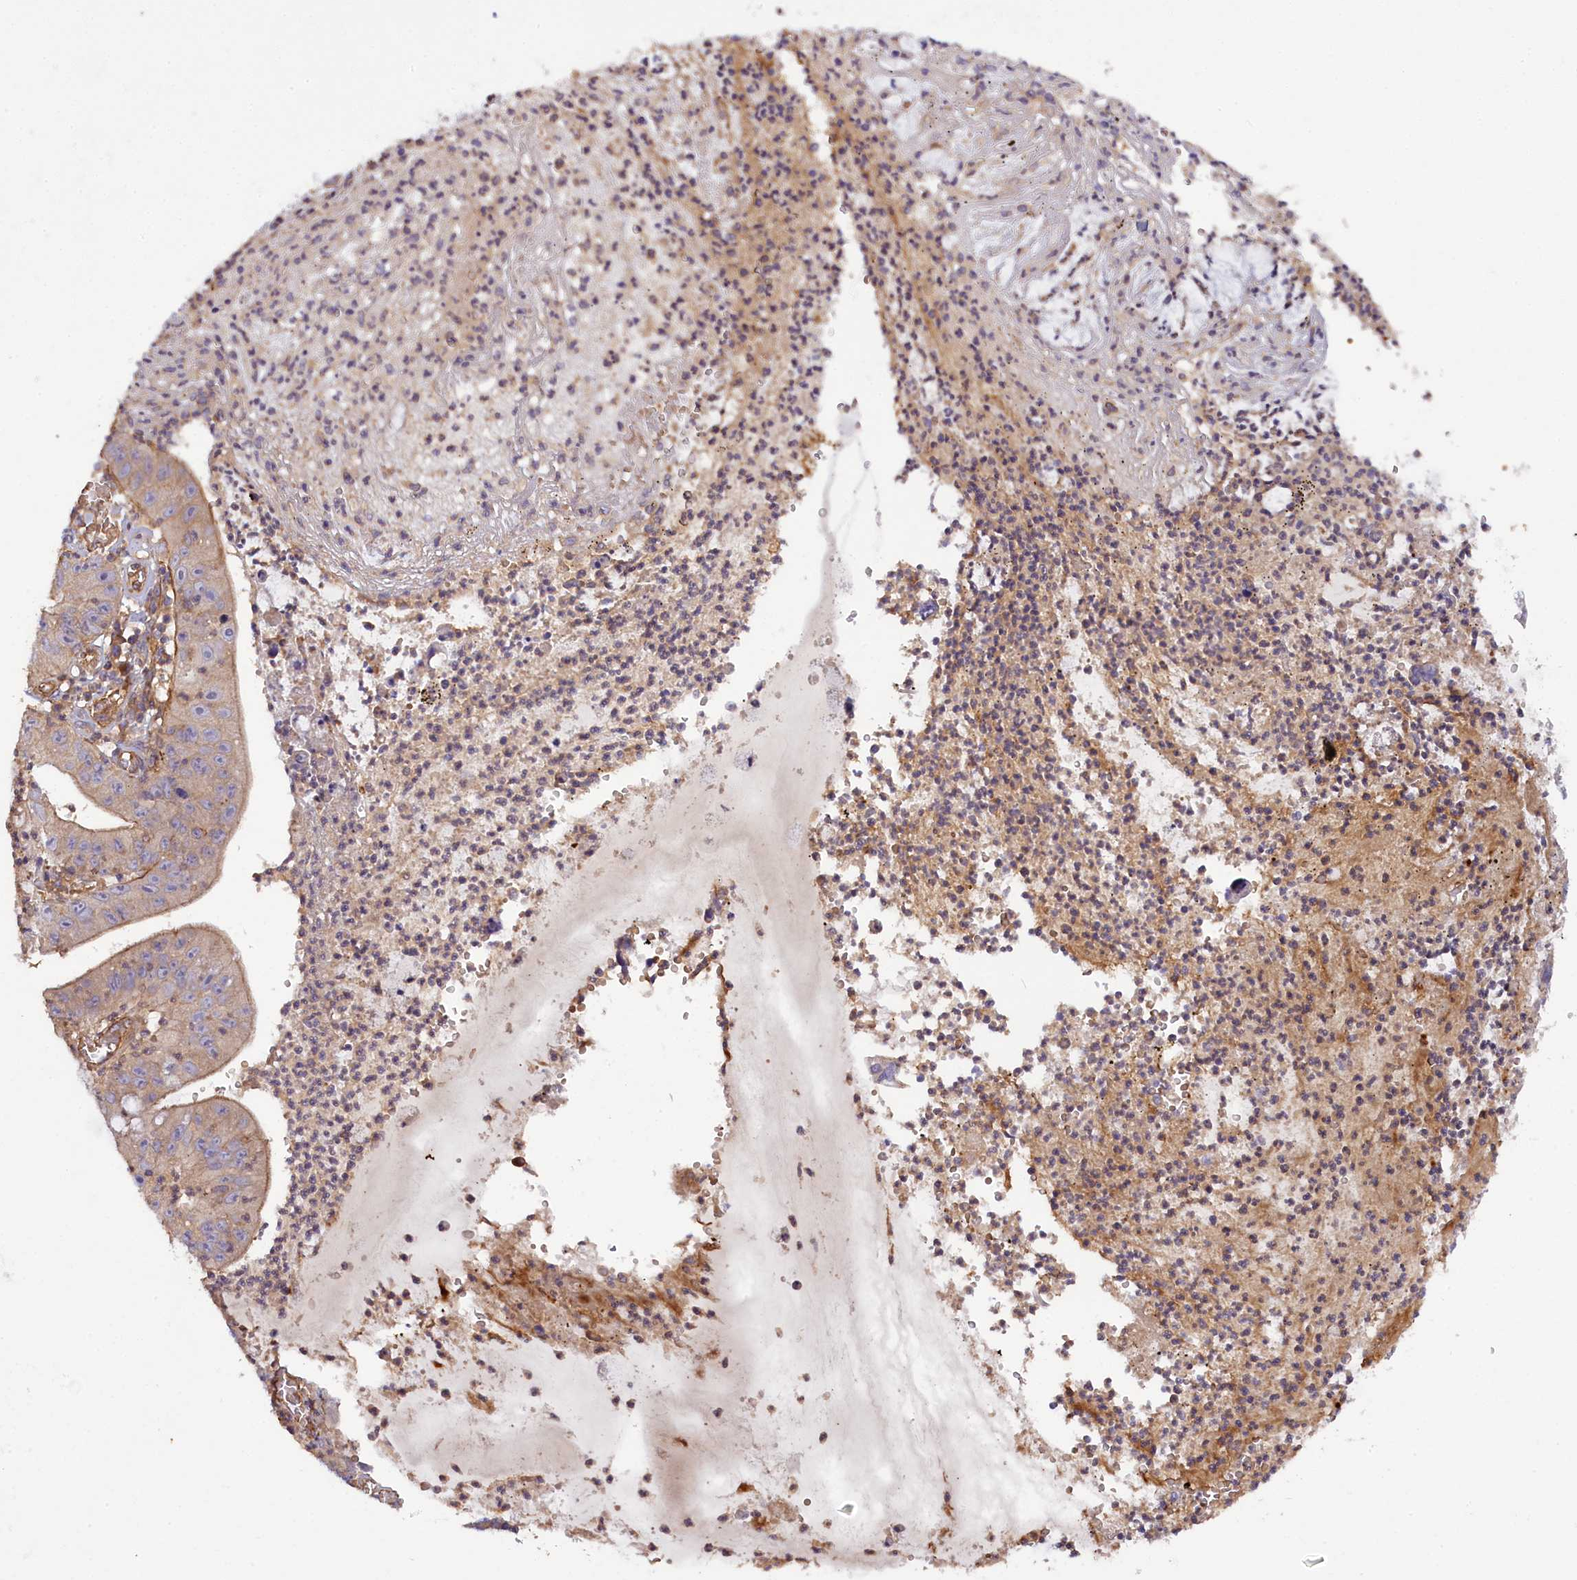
{"staining": {"intensity": "weak", "quantity": "25%-75%", "location": "cytoplasmic/membranous"}, "tissue": "stomach cancer", "cell_type": "Tumor cells", "image_type": "cancer", "snomed": [{"axis": "morphology", "description": "Adenocarcinoma, NOS"}, {"axis": "topography", "description": "Stomach"}], "caption": "Immunohistochemistry (IHC) staining of stomach cancer, which shows low levels of weak cytoplasmic/membranous positivity in approximately 25%-75% of tumor cells indicating weak cytoplasmic/membranous protein staining. The staining was performed using DAB (brown) for protein detection and nuclei were counterstained in hematoxylin (blue).", "gene": "FUZ", "patient": {"sex": "male", "age": 59}}